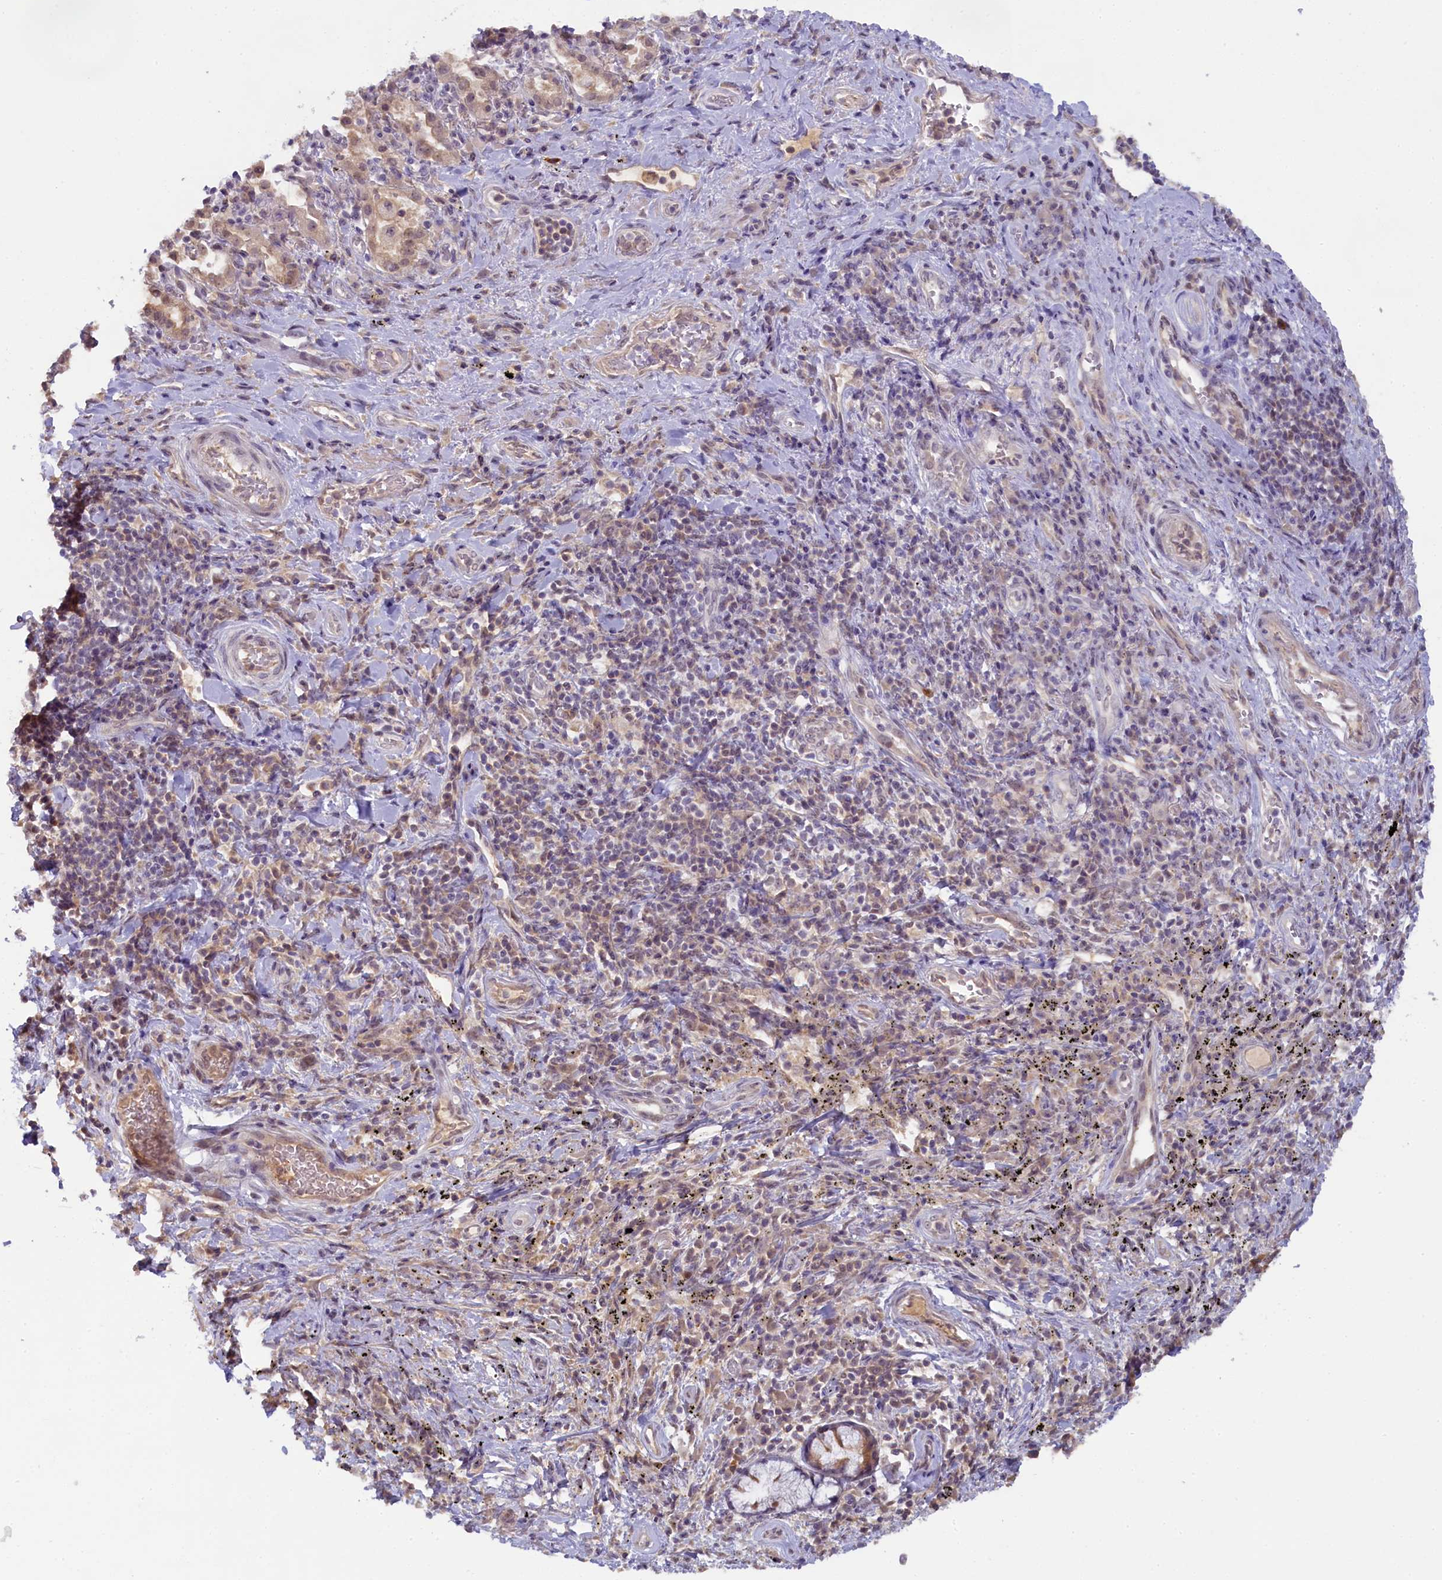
{"staining": {"intensity": "negative", "quantity": "none", "location": "none"}, "tissue": "adipose tissue", "cell_type": "Adipocytes", "image_type": "normal", "snomed": [{"axis": "morphology", "description": "Normal tissue, NOS"}, {"axis": "morphology", "description": "Squamous cell carcinoma, NOS"}, {"axis": "topography", "description": "Bronchus"}, {"axis": "topography", "description": "Lung"}], "caption": "High power microscopy histopathology image of an immunohistochemistry image of normal adipose tissue, revealing no significant expression in adipocytes. The staining is performed using DAB brown chromogen with nuclei counter-stained in using hematoxylin.", "gene": "CRAMP1", "patient": {"sex": "male", "age": 64}}